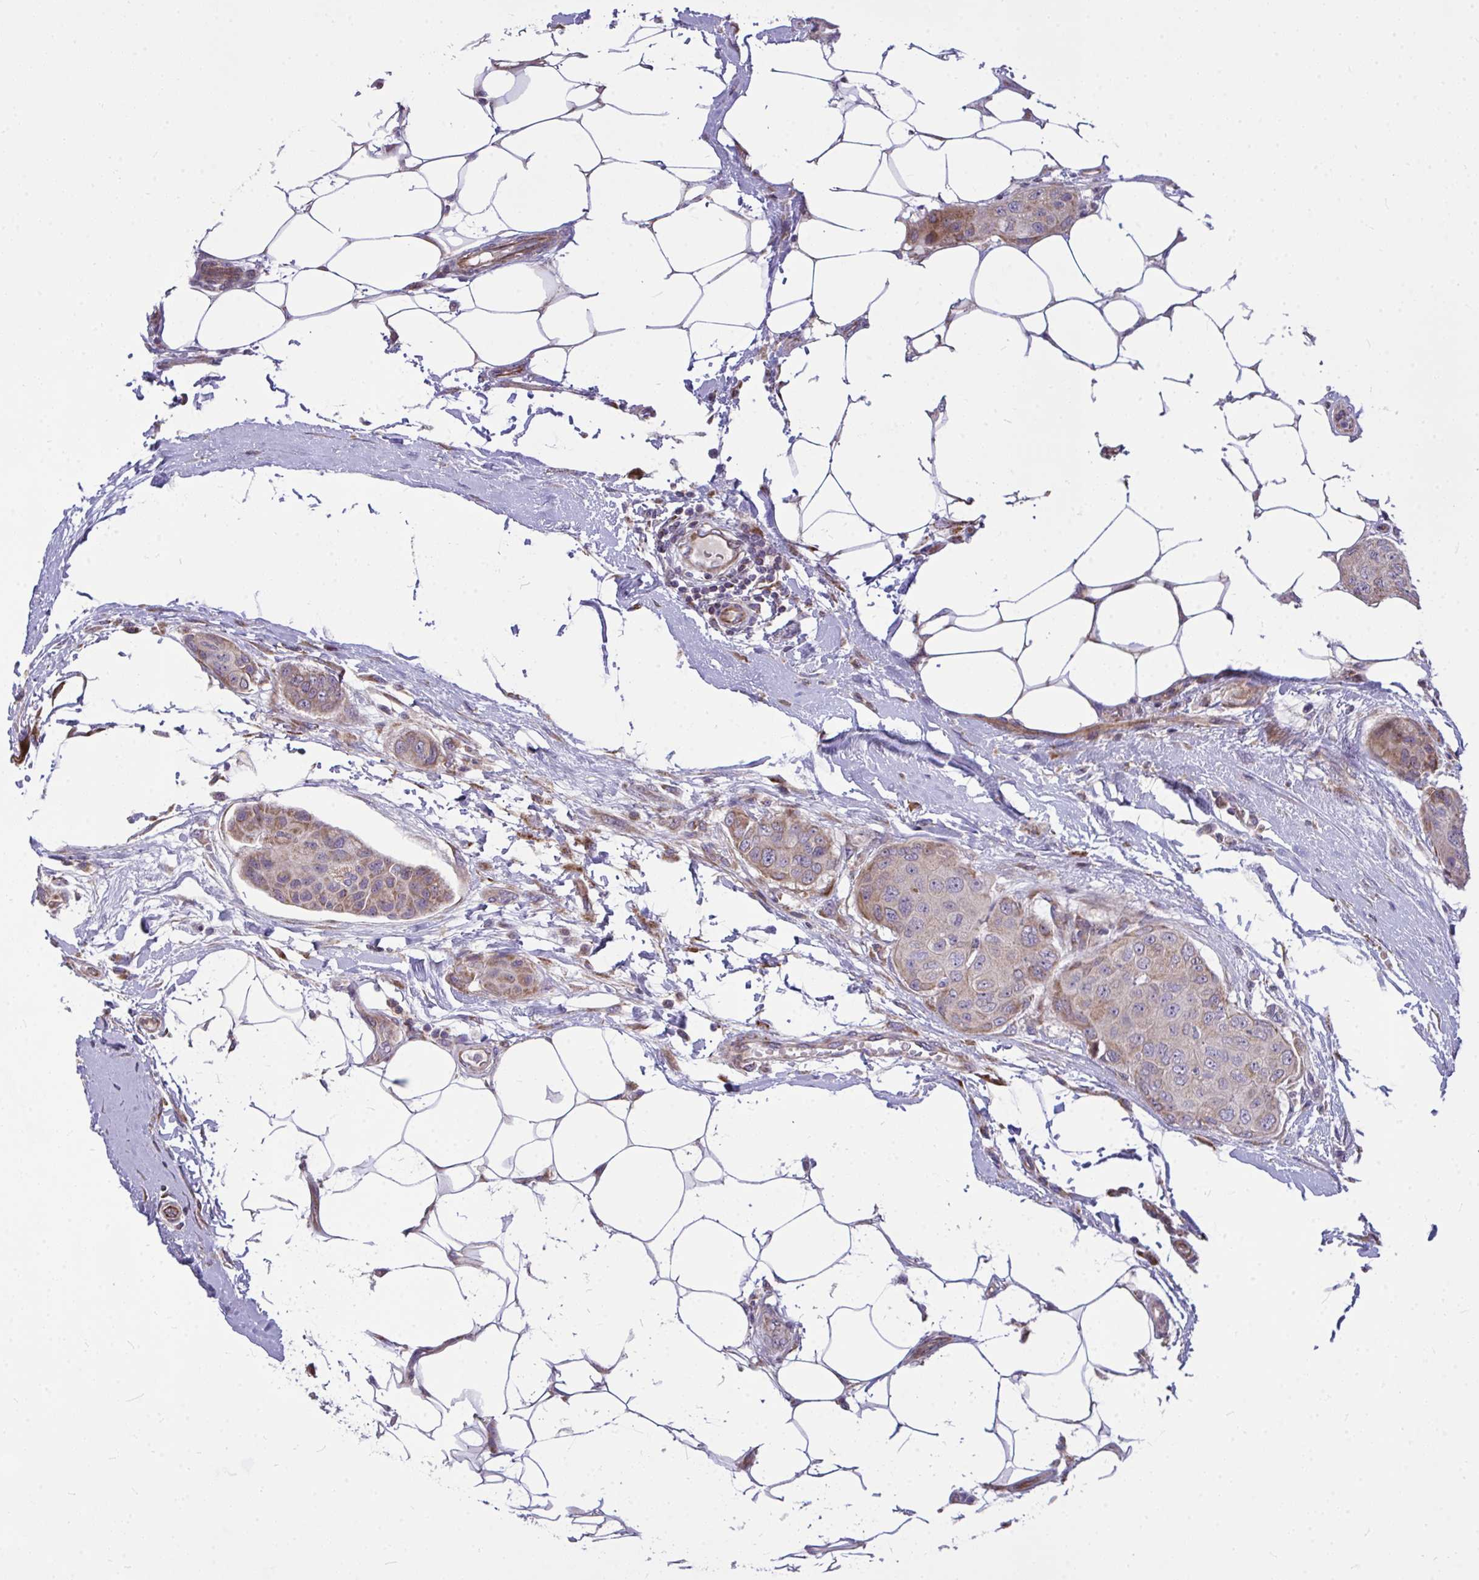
{"staining": {"intensity": "moderate", "quantity": "25%-75%", "location": "cytoplasmic/membranous"}, "tissue": "breast cancer", "cell_type": "Tumor cells", "image_type": "cancer", "snomed": [{"axis": "morphology", "description": "Duct carcinoma"}, {"axis": "topography", "description": "Breast"}, {"axis": "topography", "description": "Lymph node"}], "caption": "The micrograph demonstrates immunohistochemical staining of breast cancer (infiltrating ductal carcinoma). There is moderate cytoplasmic/membranous expression is seen in approximately 25%-75% of tumor cells.", "gene": "CEP63", "patient": {"sex": "female", "age": 80}}